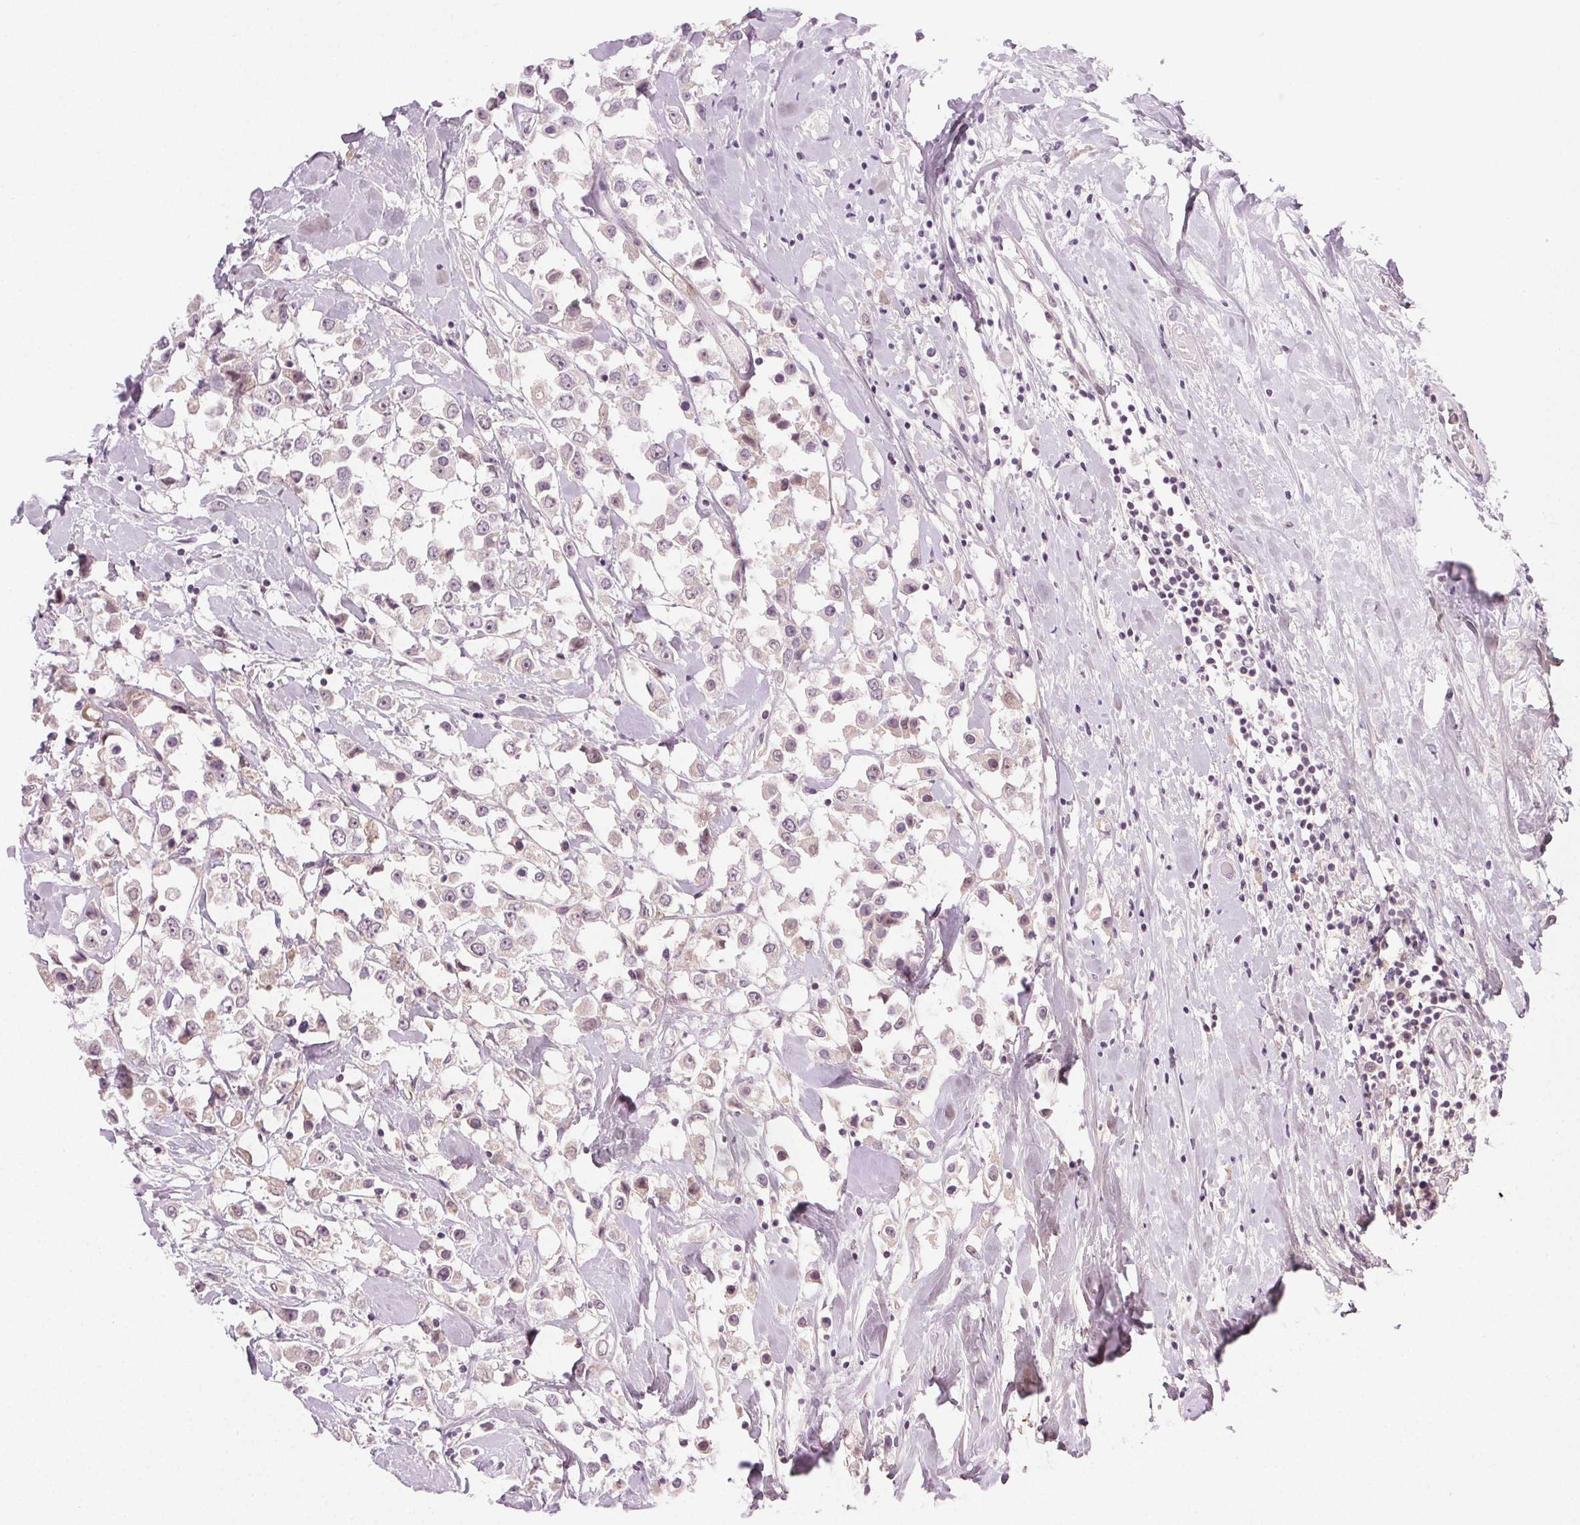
{"staining": {"intensity": "weak", "quantity": "<25%", "location": "cytoplasmic/membranous,nuclear"}, "tissue": "breast cancer", "cell_type": "Tumor cells", "image_type": "cancer", "snomed": [{"axis": "morphology", "description": "Duct carcinoma"}, {"axis": "topography", "description": "Breast"}], "caption": "This is a photomicrograph of IHC staining of breast cancer (infiltrating ductal carcinoma), which shows no expression in tumor cells.", "gene": "TUB", "patient": {"sex": "female", "age": 61}}